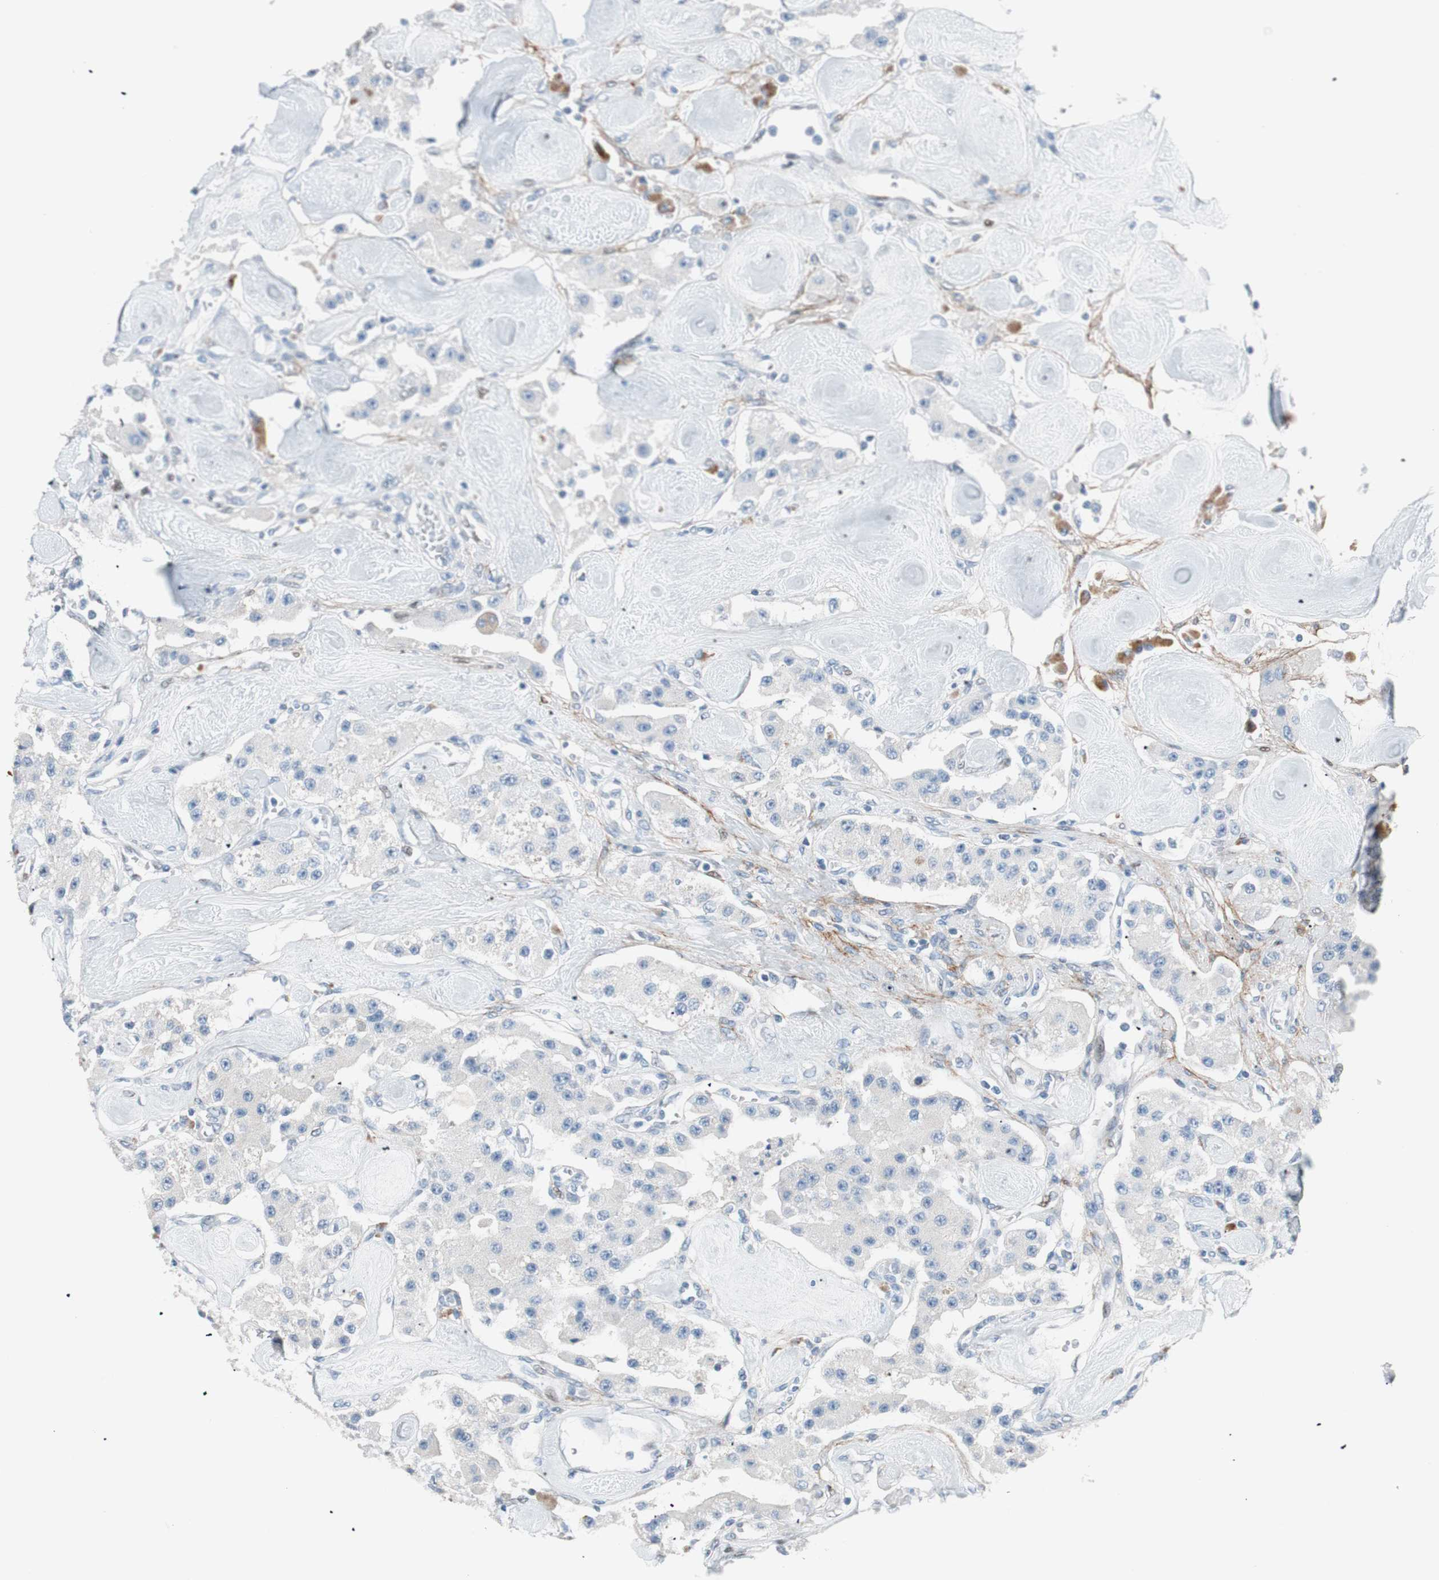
{"staining": {"intensity": "negative", "quantity": "none", "location": "none"}, "tissue": "carcinoid", "cell_type": "Tumor cells", "image_type": "cancer", "snomed": [{"axis": "morphology", "description": "Carcinoid, malignant, NOS"}, {"axis": "topography", "description": "Pancreas"}], "caption": "Carcinoid stained for a protein using immunohistochemistry demonstrates no expression tumor cells.", "gene": "FOSL1", "patient": {"sex": "male", "age": 41}}